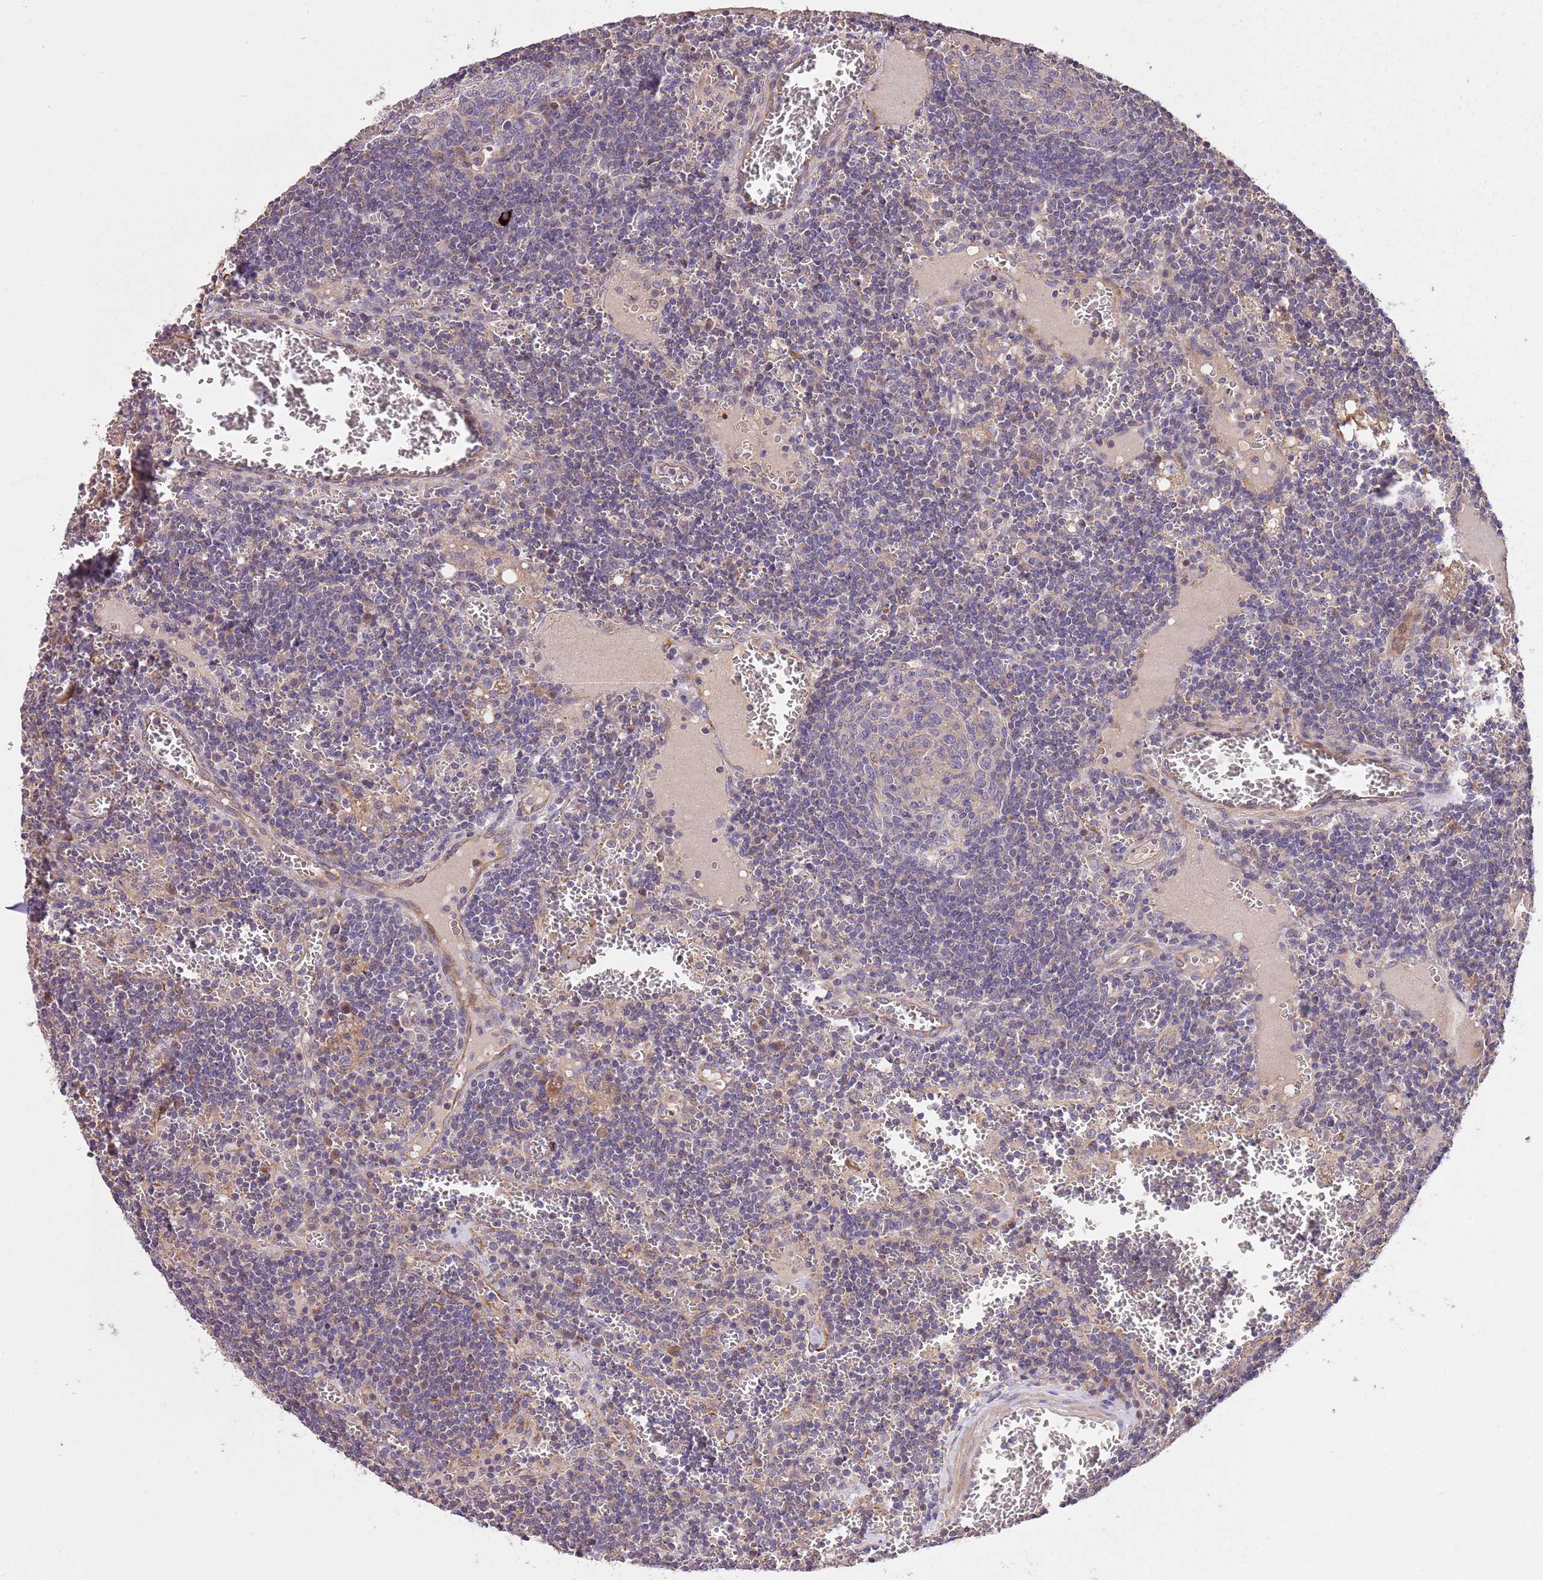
{"staining": {"intensity": "negative", "quantity": "none", "location": "none"}, "tissue": "lymph node", "cell_type": "Germinal center cells", "image_type": "normal", "snomed": [{"axis": "morphology", "description": "Normal tissue, NOS"}, {"axis": "topography", "description": "Lymph node"}], "caption": "Immunohistochemistry micrograph of unremarkable lymph node stained for a protein (brown), which displays no positivity in germinal center cells.", "gene": "FAM89B", "patient": {"sex": "female", "age": 73}}